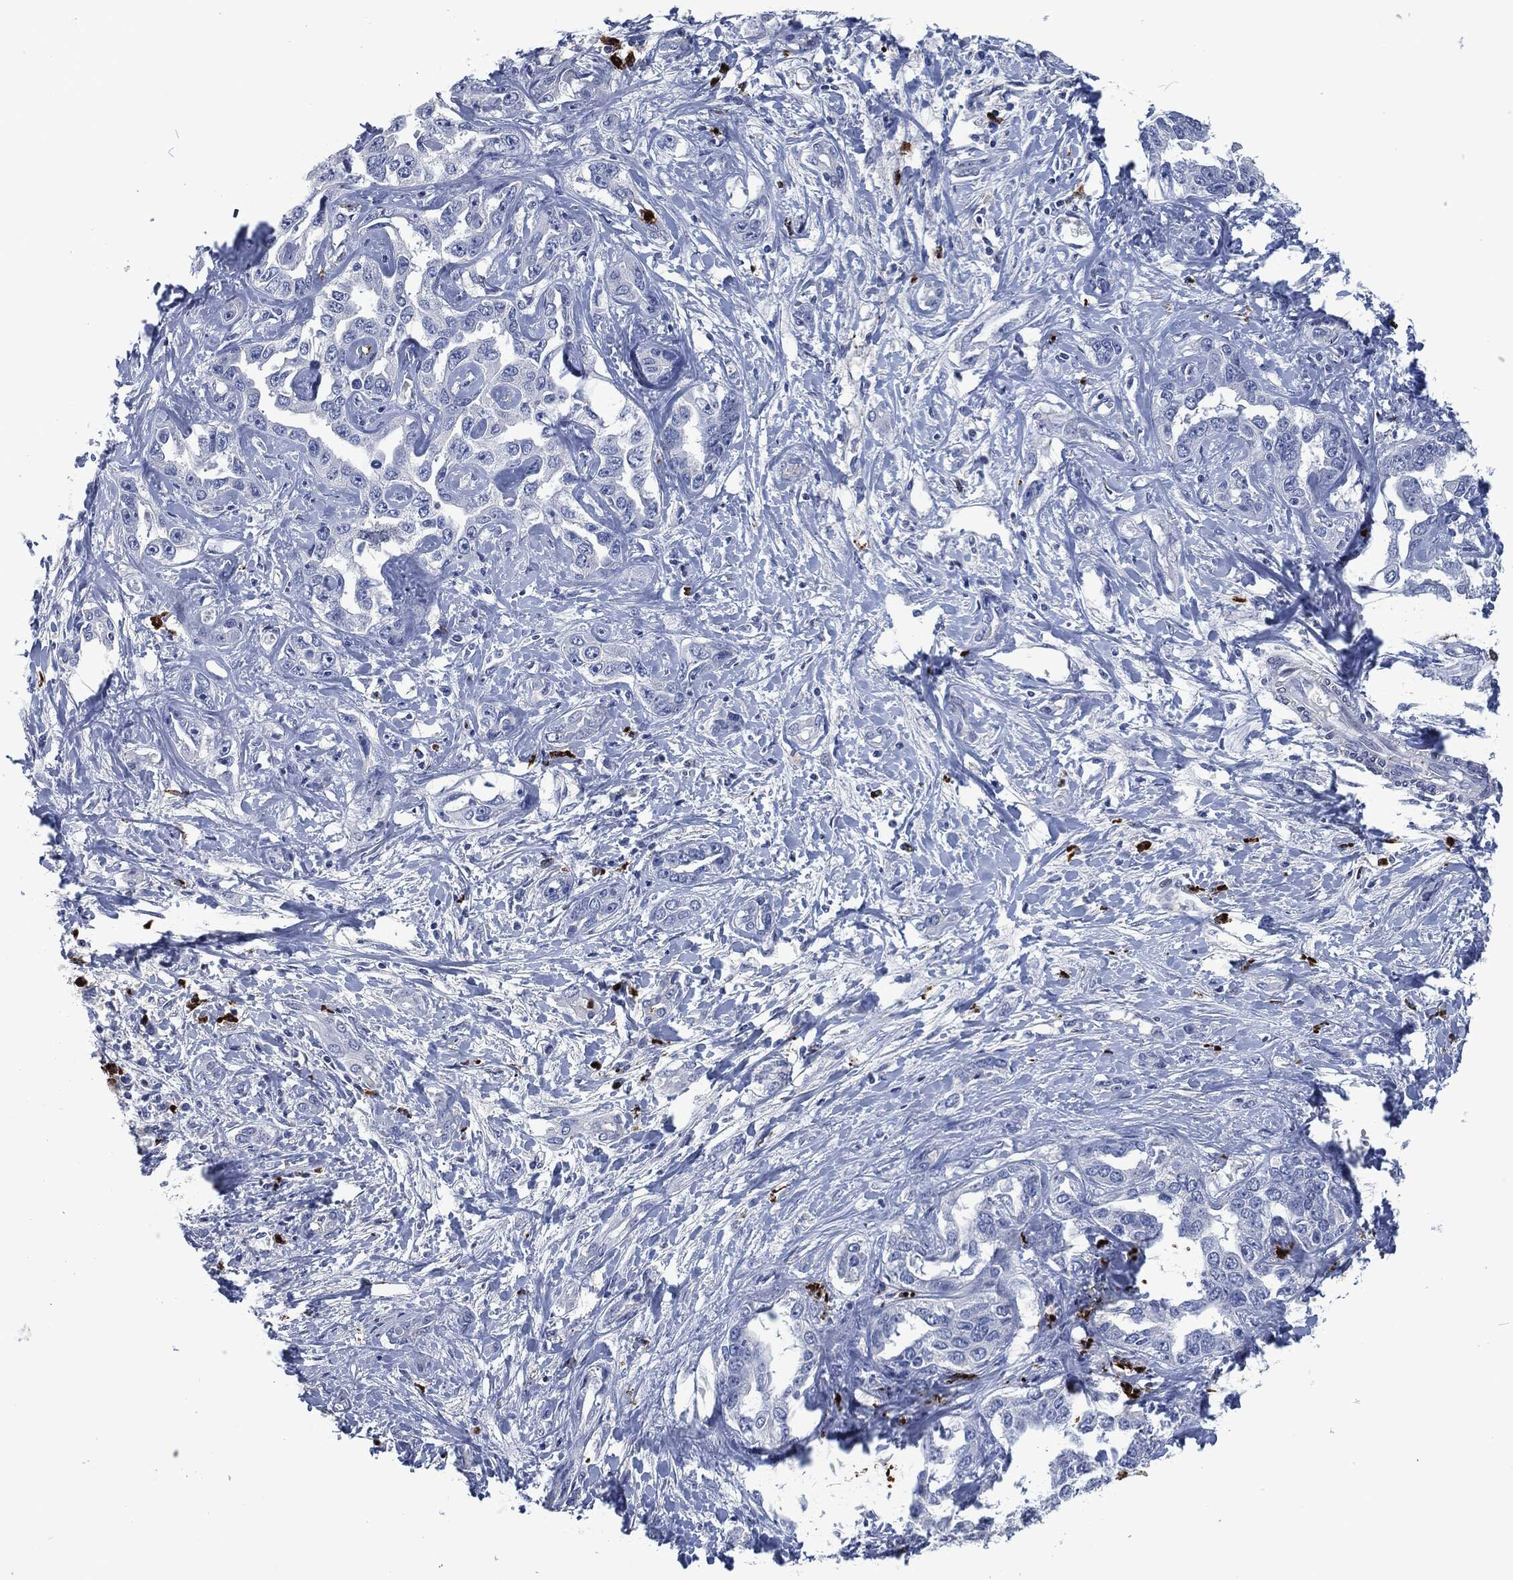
{"staining": {"intensity": "negative", "quantity": "none", "location": "none"}, "tissue": "liver cancer", "cell_type": "Tumor cells", "image_type": "cancer", "snomed": [{"axis": "morphology", "description": "Cholangiocarcinoma"}, {"axis": "topography", "description": "Liver"}], "caption": "Liver cancer (cholangiocarcinoma) was stained to show a protein in brown. There is no significant expression in tumor cells.", "gene": "MPO", "patient": {"sex": "male", "age": 59}}